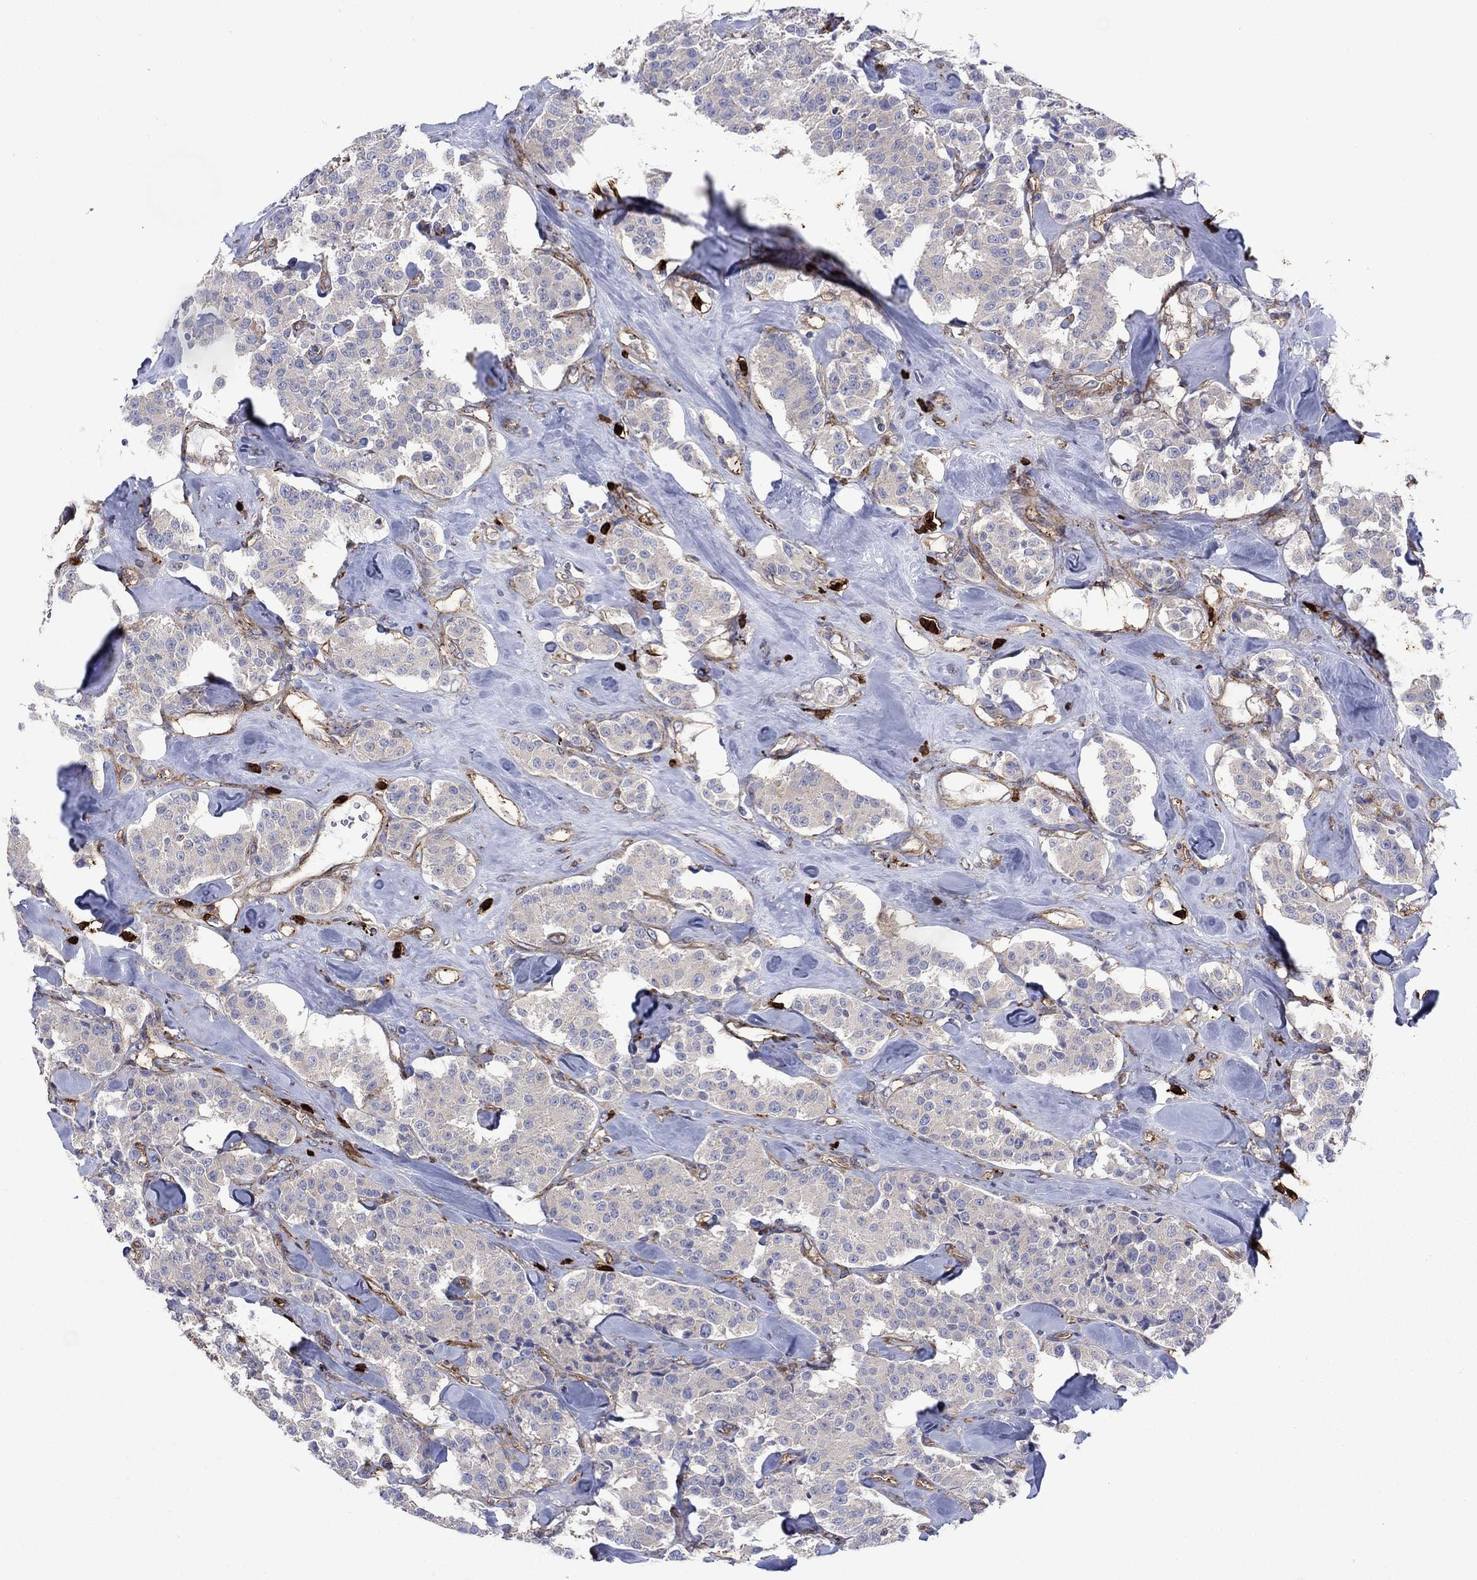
{"staining": {"intensity": "negative", "quantity": "none", "location": "none"}, "tissue": "carcinoid", "cell_type": "Tumor cells", "image_type": "cancer", "snomed": [{"axis": "morphology", "description": "Carcinoid, malignant, NOS"}, {"axis": "topography", "description": "Pancreas"}], "caption": "DAB immunohistochemical staining of carcinoid exhibits no significant positivity in tumor cells. (IHC, brightfield microscopy, high magnification).", "gene": "PAG1", "patient": {"sex": "male", "age": 41}}